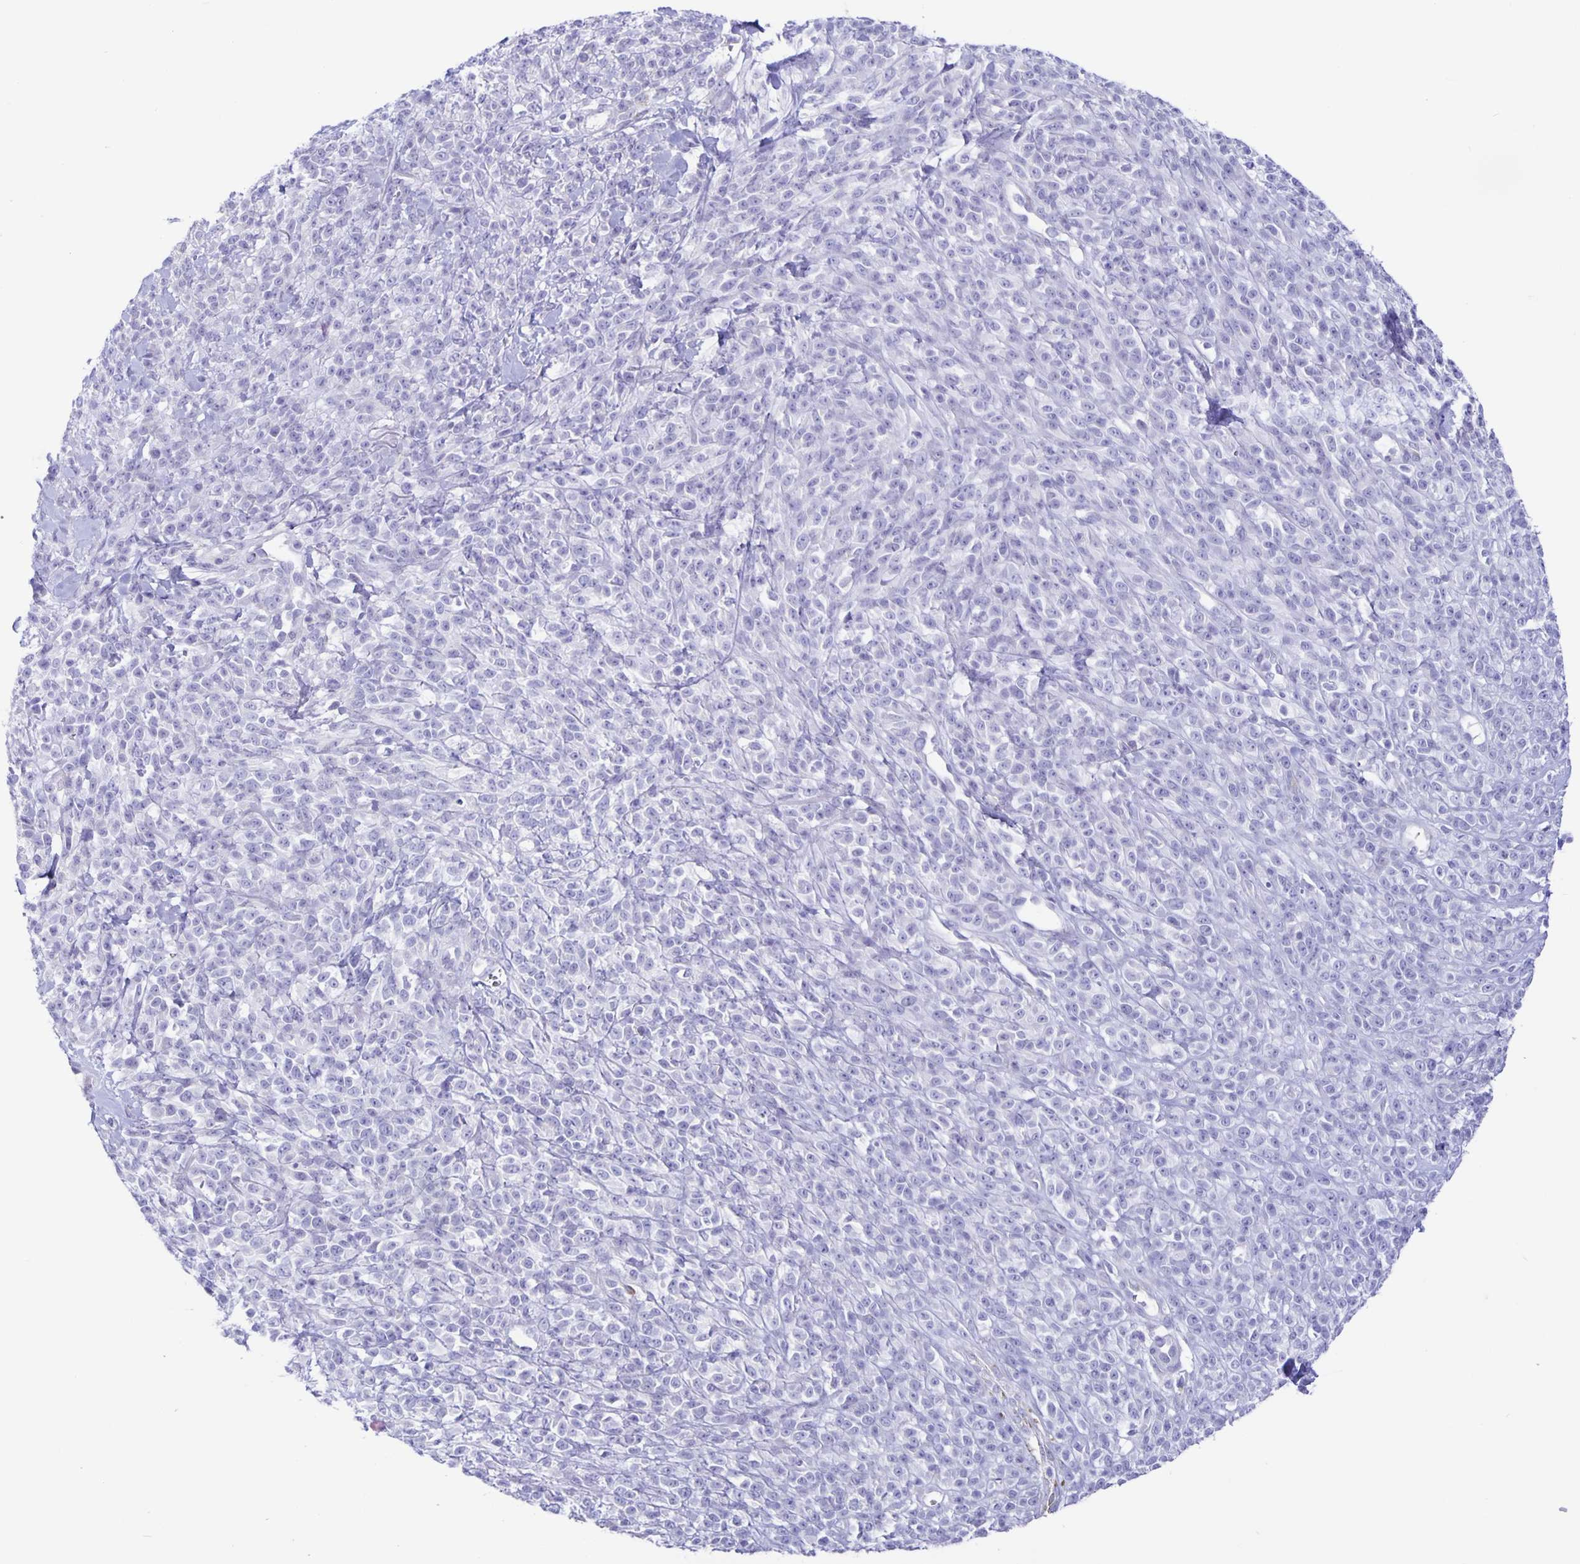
{"staining": {"intensity": "negative", "quantity": "none", "location": "none"}, "tissue": "melanoma", "cell_type": "Tumor cells", "image_type": "cancer", "snomed": [{"axis": "morphology", "description": "Malignant melanoma, NOS"}, {"axis": "topography", "description": "Skin"}, {"axis": "topography", "description": "Skin of trunk"}], "caption": "DAB immunohistochemical staining of human melanoma demonstrates no significant positivity in tumor cells.", "gene": "ERMN", "patient": {"sex": "male", "age": 74}}